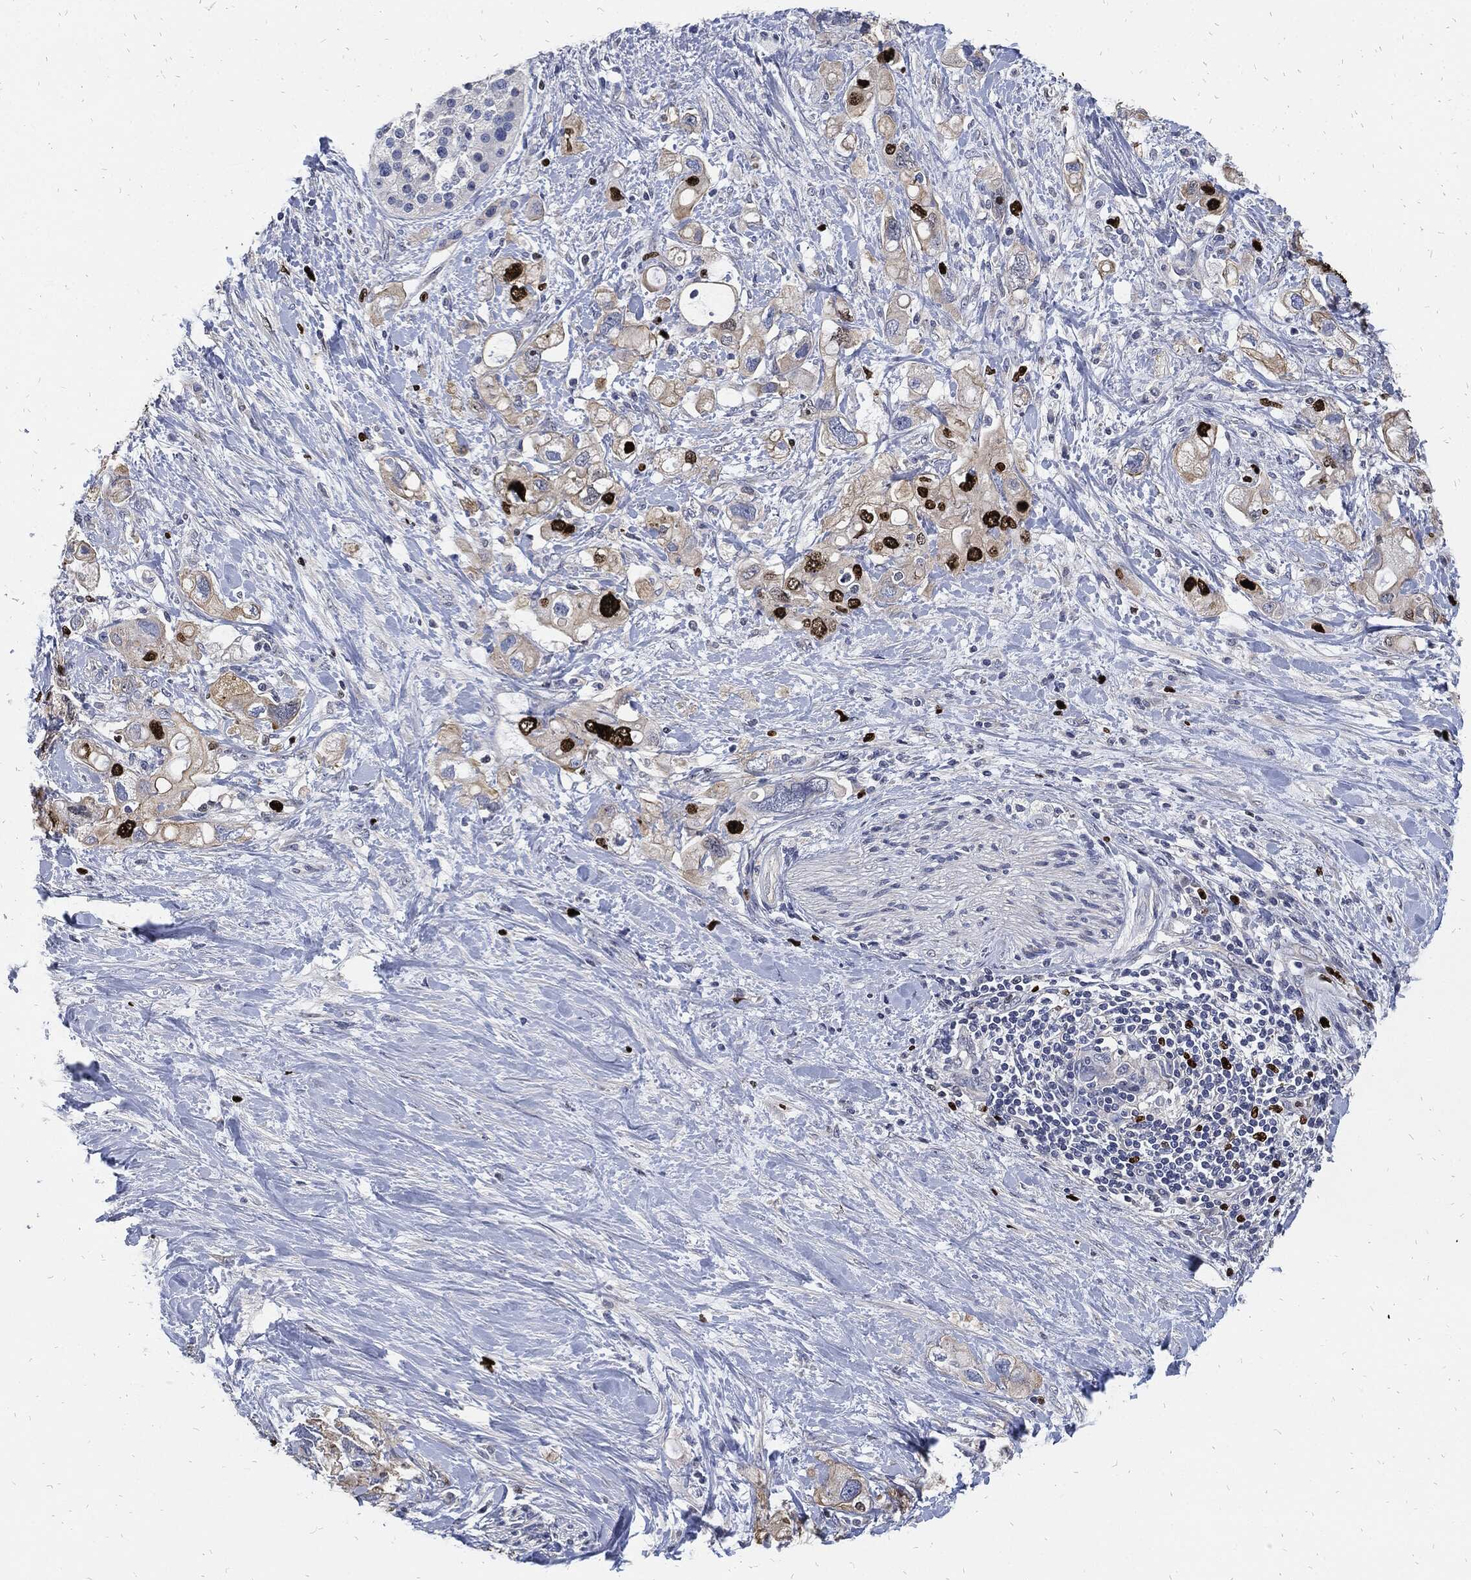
{"staining": {"intensity": "strong", "quantity": "<25%", "location": "nuclear"}, "tissue": "pancreatic cancer", "cell_type": "Tumor cells", "image_type": "cancer", "snomed": [{"axis": "morphology", "description": "Adenocarcinoma, NOS"}, {"axis": "topography", "description": "Pancreas"}], "caption": "Brown immunohistochemical staining in human pancreatic cancer exhibits strong nuclear expression in approximately <25% of tumor cells.", "gene": "MKI67", "patient": {"sex": "female", "age": 56}}